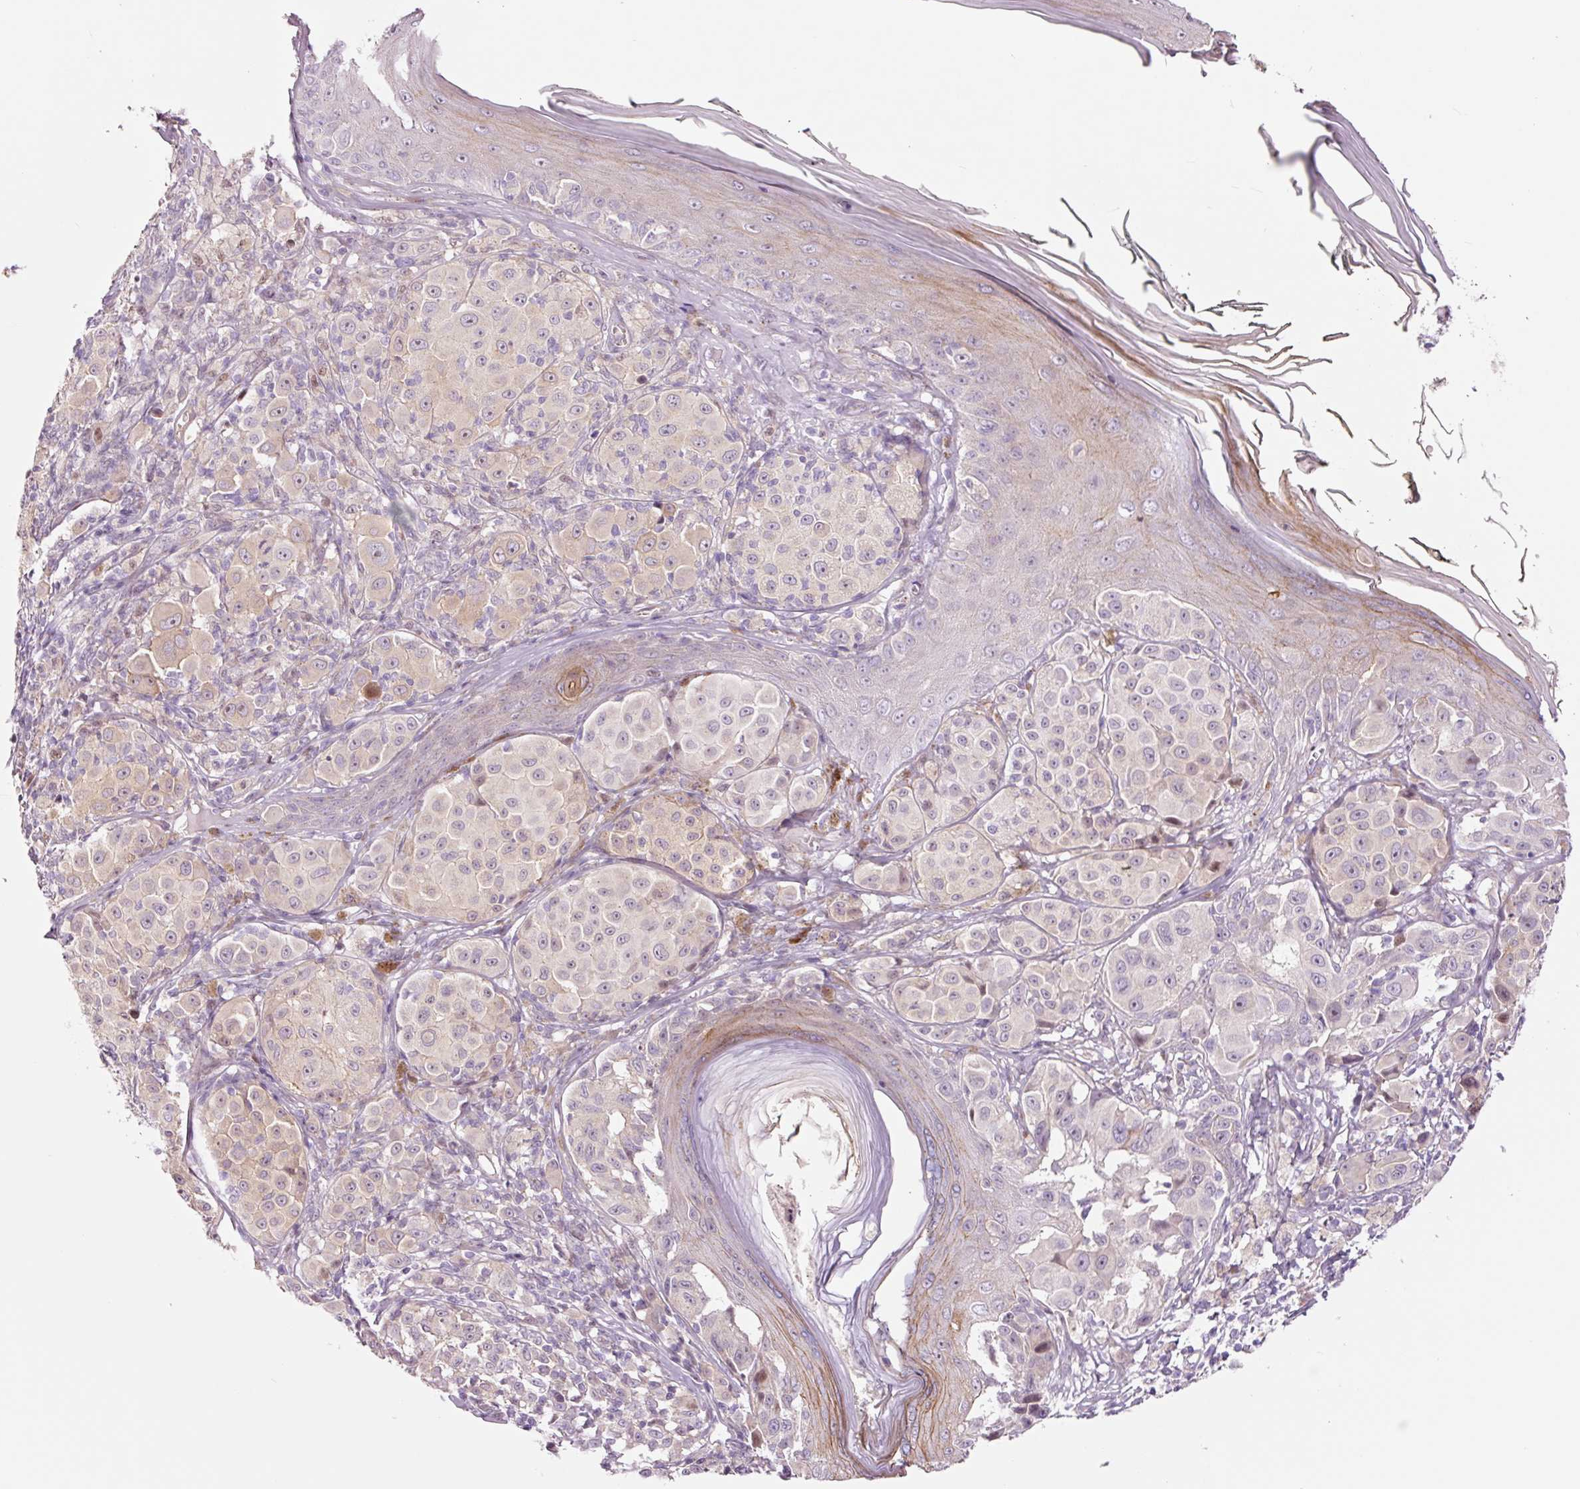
{"staining": {"intensity": "weak", "quantity": "<25%", "location": "cytoplasmic/membranous,nuclear"}, "tissue": "melanoma", "cell_type": "Tumor cells", "image_type": "cancer", "snomed": [{"axis": "morphology", "description": "Malignant melanoma, NOS"}, {"axis": "topography", "description": "Skin"}], "caption": "Malignant melanoma was stained to show a protein in brown. There is no significant staining in tumor cells.", "gene": "DAPP1", "patient": {"sex": "female", "age": 43}}